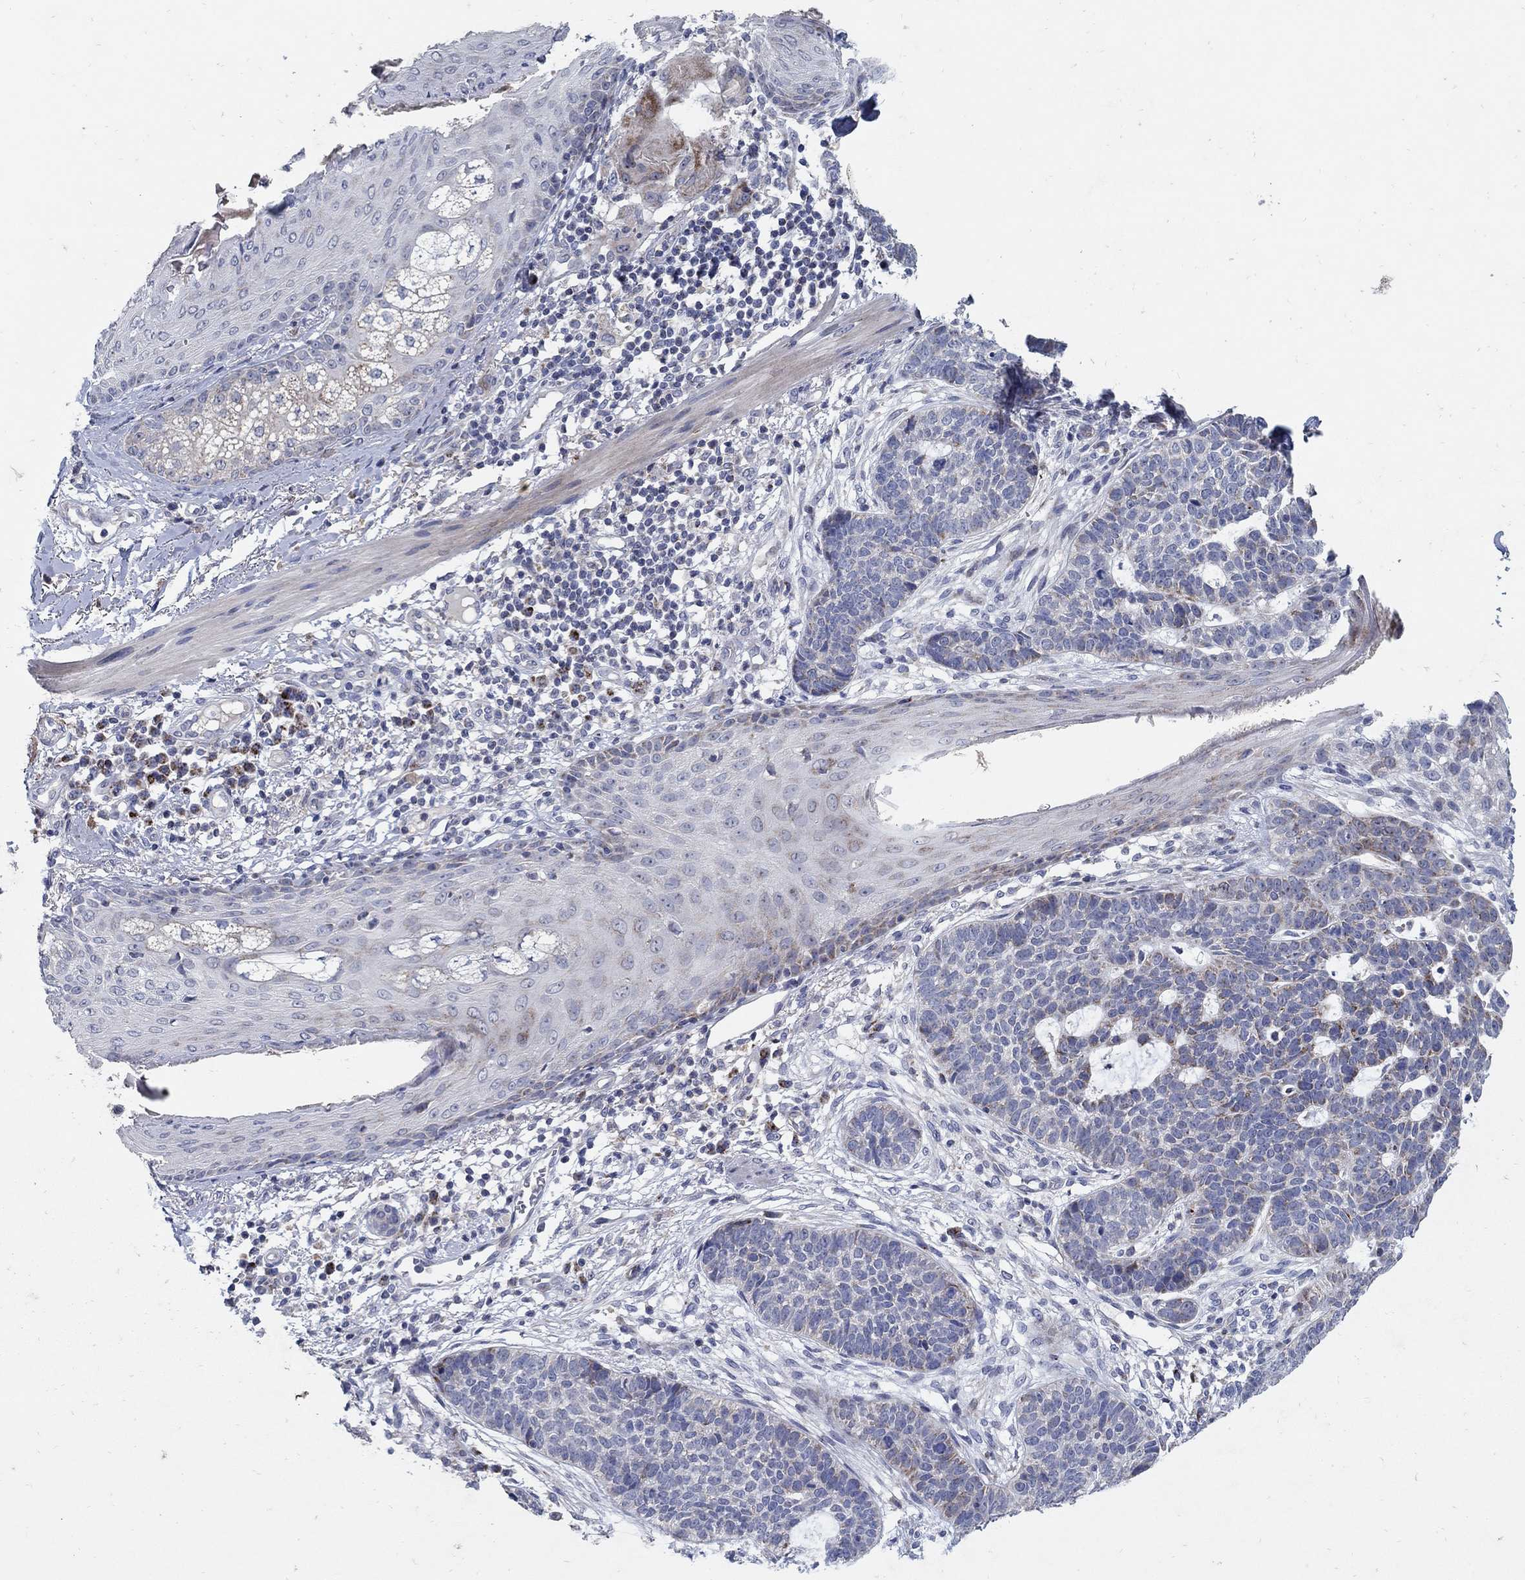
{"staining": {"intensity": "moderate", "quantity": "<25%", "location": "cytoplasmic/membranous"}, "tissue": "skin cancer", "cell_type": "Tumor cells", "image_type": "cancer", "snomed": [{"axis": "morphology", "description": "Squamous cell carcinoma, NOS"}, {"axis": "topography", "description": "Skin"}], "caption": "The micrograph shows staining of skin cancer (squamous cell carcinoma), revealing moderate cytoplasmic/membranous protein staining (brown color) within tumor cells.", "gene": "HMX2", "patient": {"sex": "male", "age": 88}}